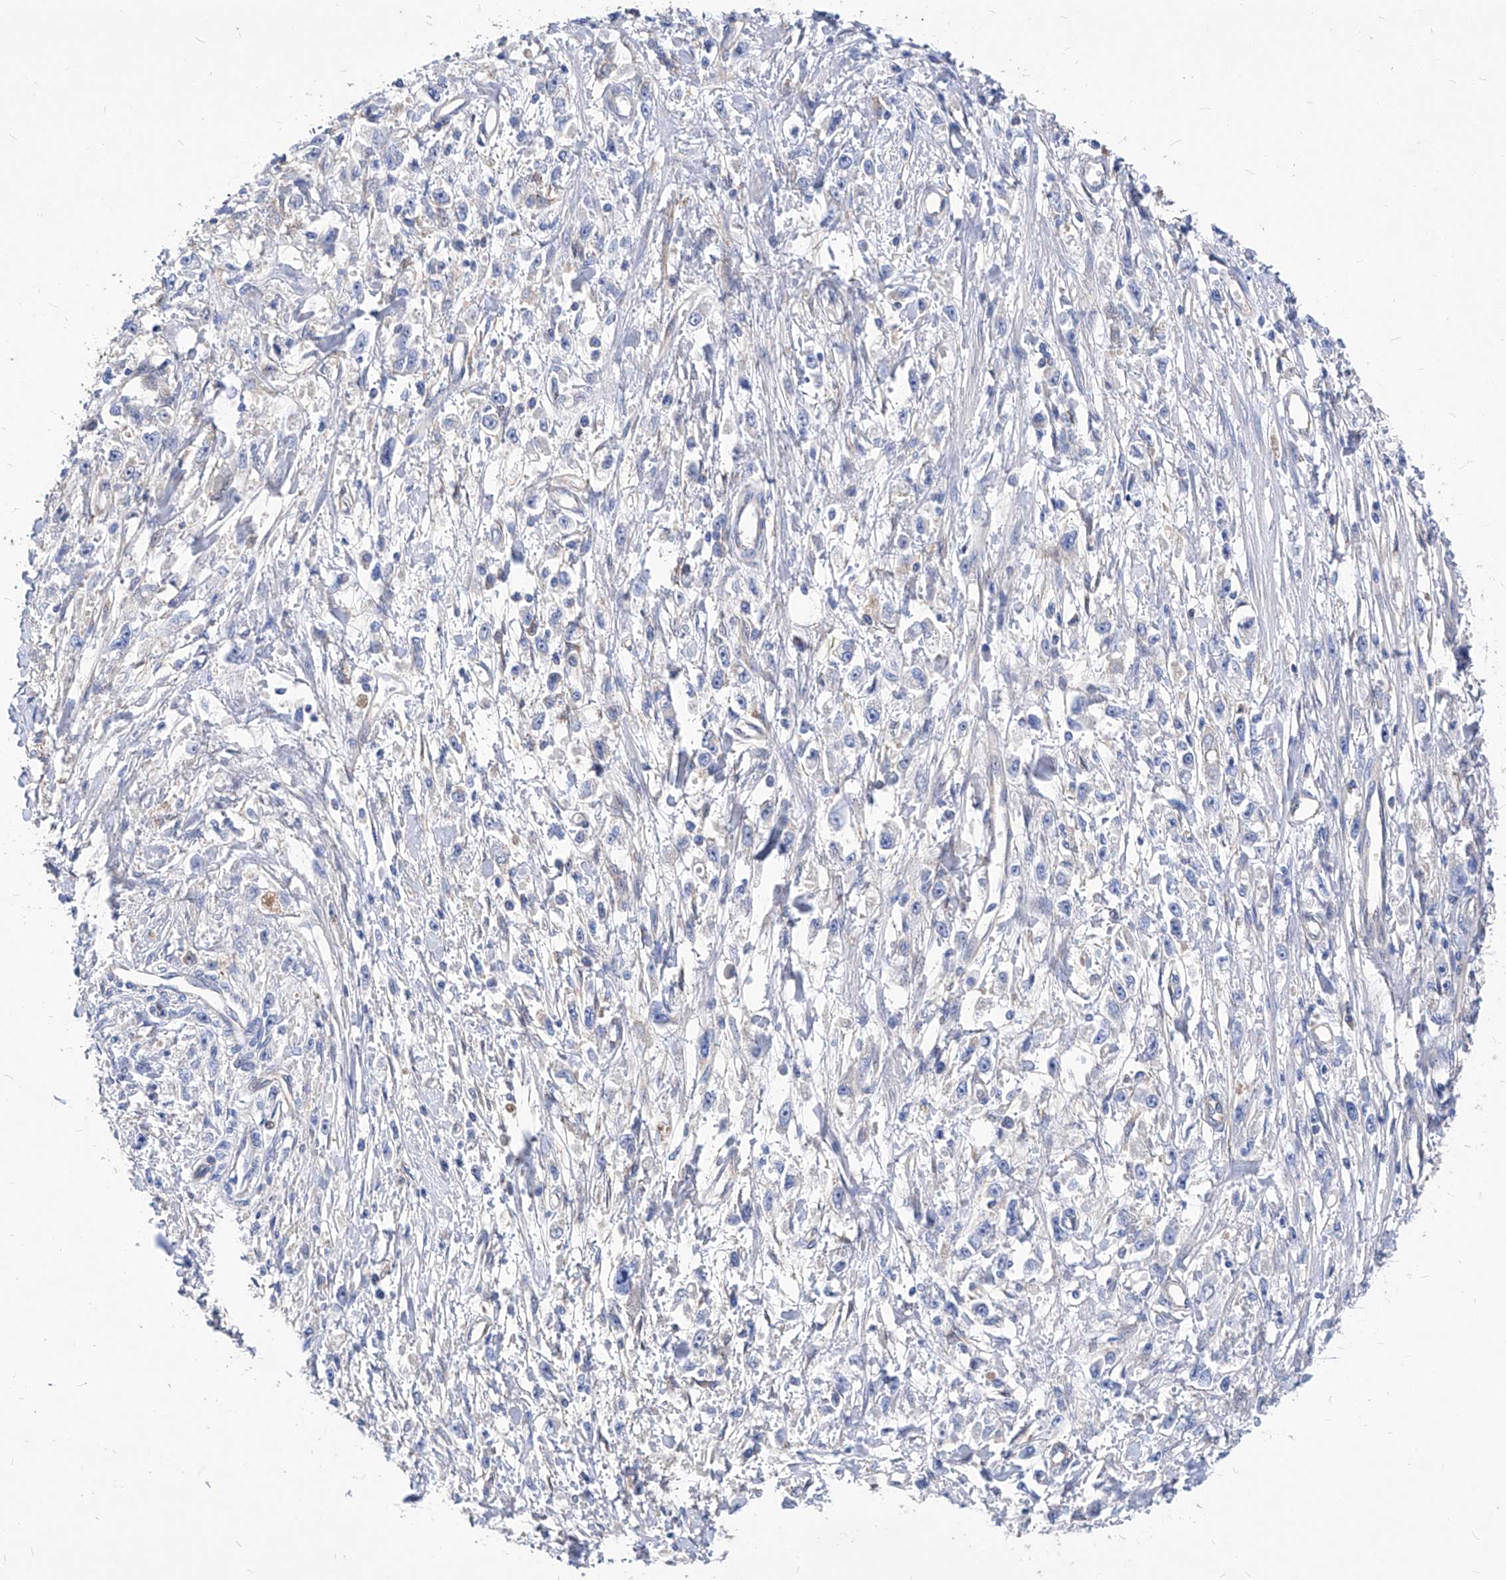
{"staining": {"intensity": "negative", "quantity": "none", "location": "none"}, "tissue": "stomach cancer", "cell_type": "Tumor cells", "image_type": "cancer", "snomed": [{"axis": "morphology", "description": "Adenocarcinoma, NOS"}, {"axis": "topography", "description": "Stomach"}], "caption": "There is no significant expression in tumor cells of stomach cancer (adenocarcinoma).", "gene": "XPNPEP1", "patient": {"sex": "female", "age": 59}}